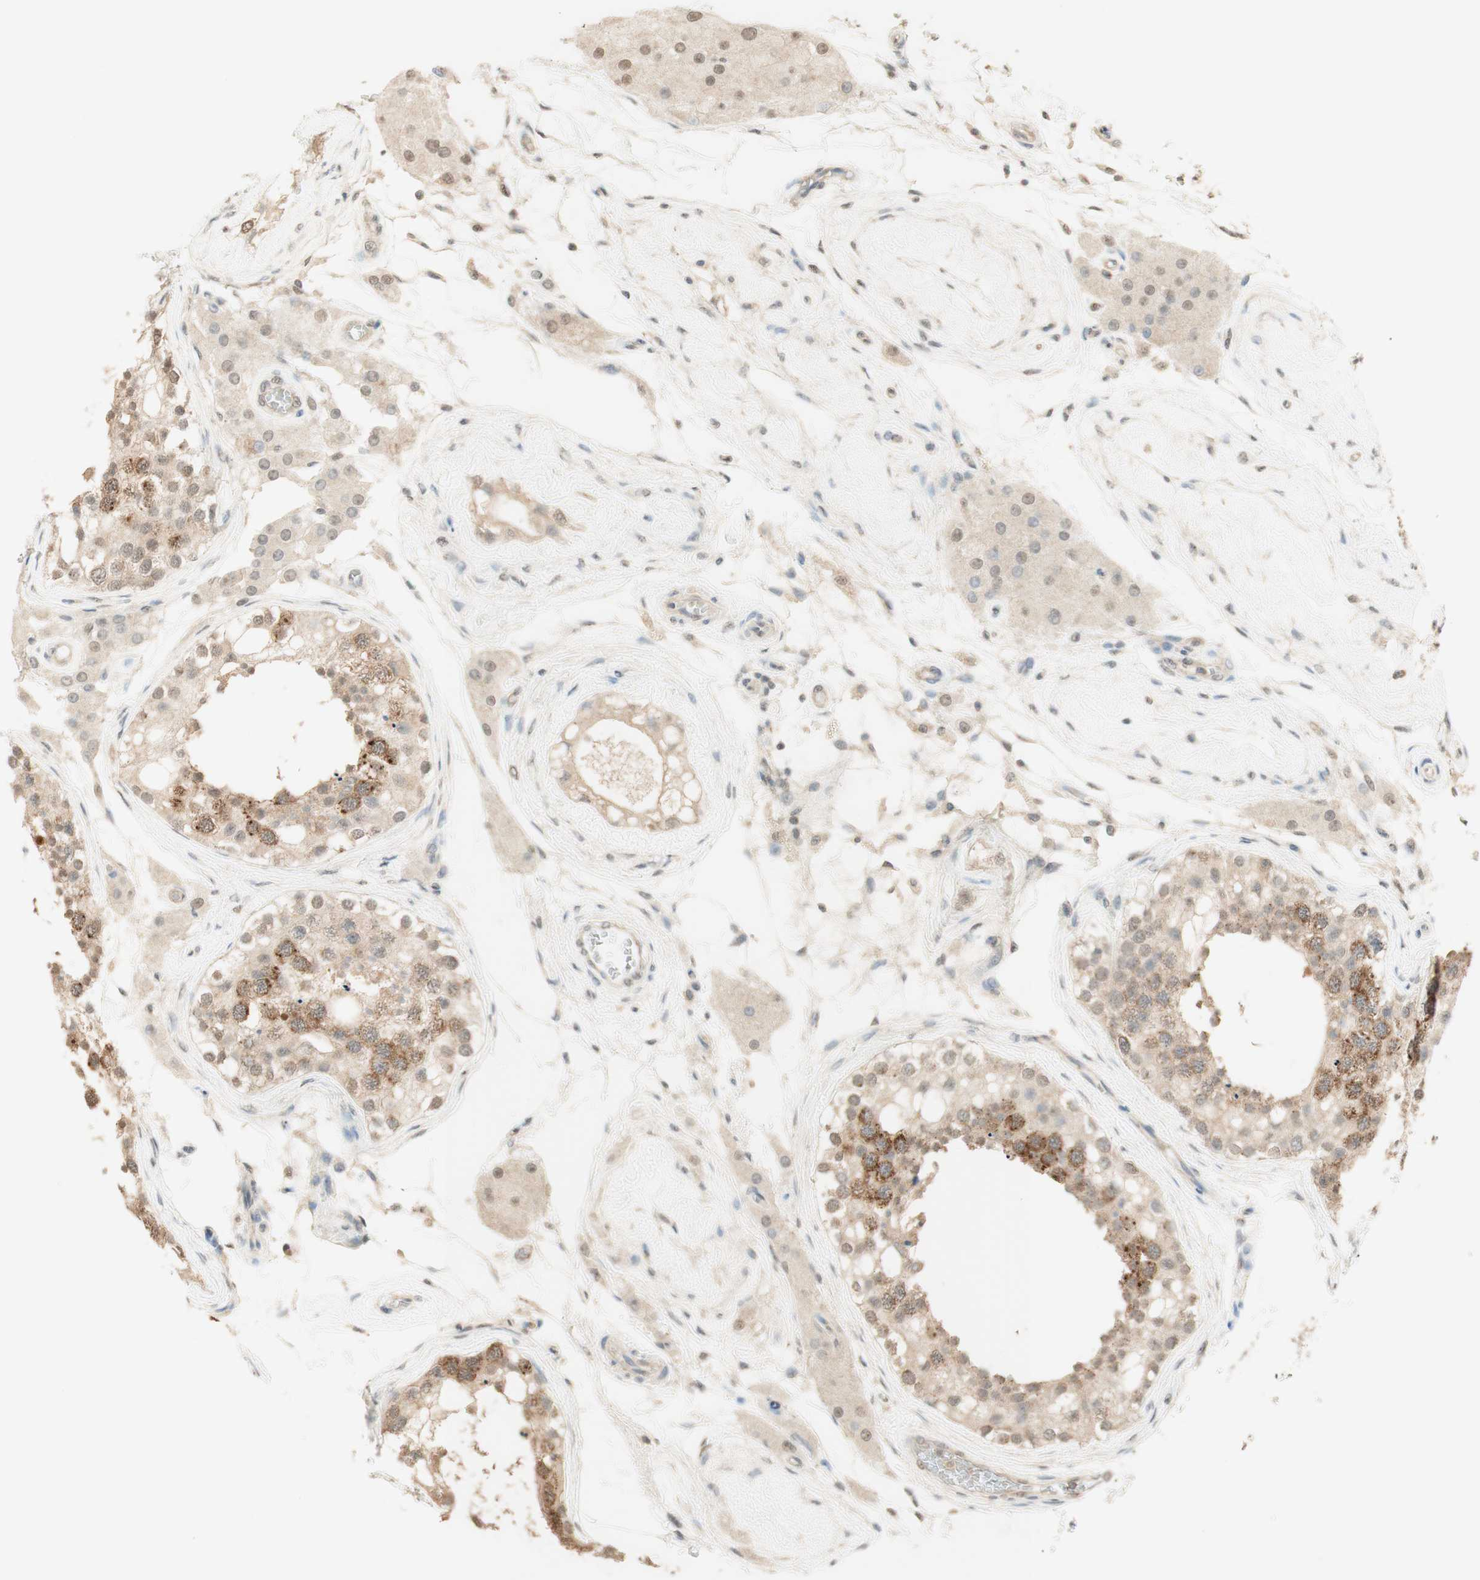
{"staining": {"intensity": "moderate", "quantity": "25%-75%", "location": "cytoplasmic/membranous"}, "tissue": "testis", "cell_type": "Cells in seminiferous ducts", "image_type": "normal", "snomed": [{"axis": "morphology", "description": "Normal tissue, NOS"}, {"axis": "topography", "description": "Testis"}], "caption": "About 25%-75% of cells in seminiferous ducts in normal human testis exhibit moderate cytoplasmic/membranous protein positivity as visualized by brown immunohistochemical staining.", "gene": "SPINT2", "patient": {"sex": "male", "age": 68}}